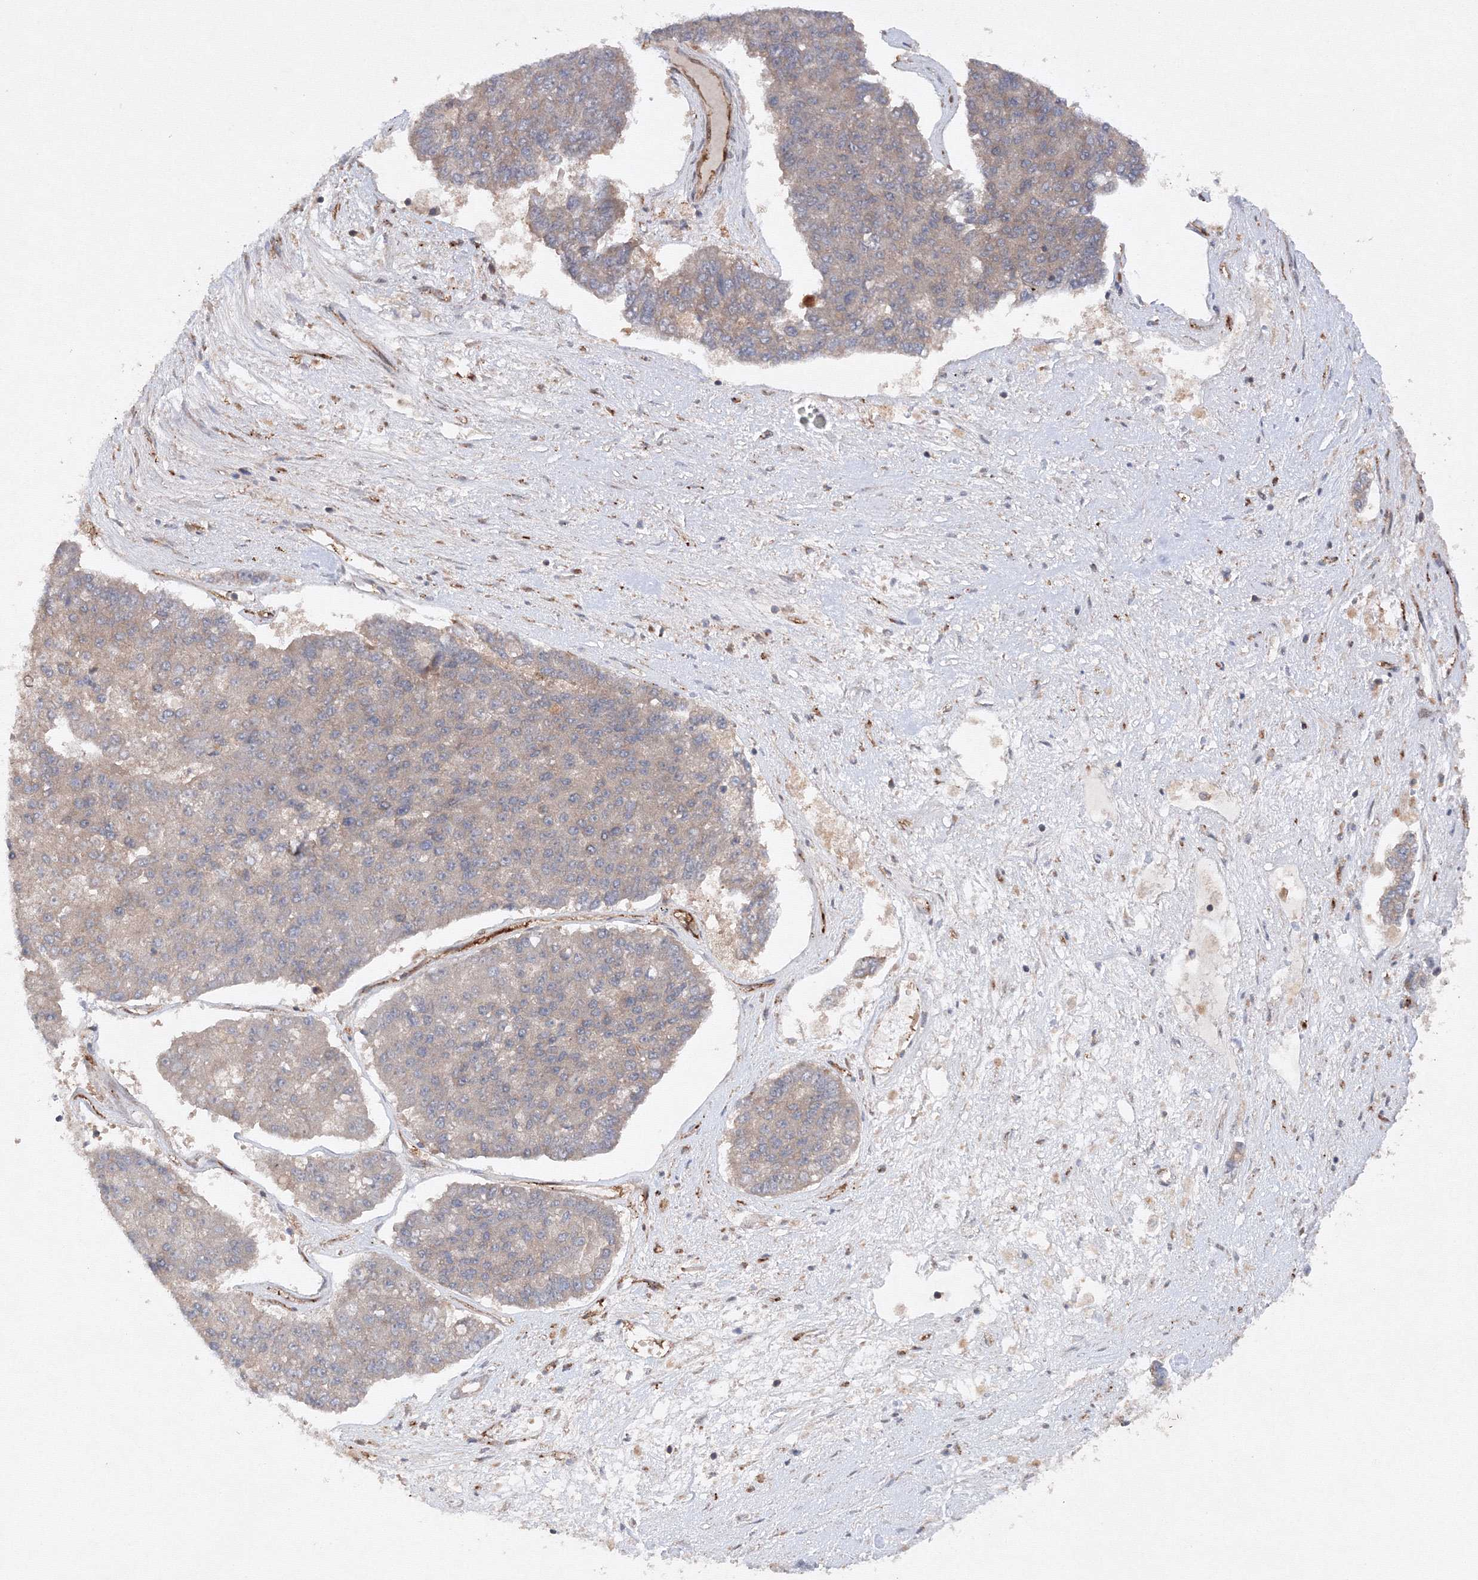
{"staining": {"intensity": "negative", "quantity": "none", "location": "none"}, "tissue": "pancreatic cancer", "cell_type": "Tumor cells", "image_type": "cancer", "snomed": [{"axis": "morphology", "description": "Adenocarcinoma, NOS"}, {"axis": "topography", "description": "Pancreas"}], "caption": "An immunohistochemistry histopathology image of pancreatic cancer (adenocarcinoma) is shown. There is no staining in tumor cells of pancreatic cancer (adenocarcinoma).", "gene": "DCTD", "patient": {"sex": "male", "age": 50}}